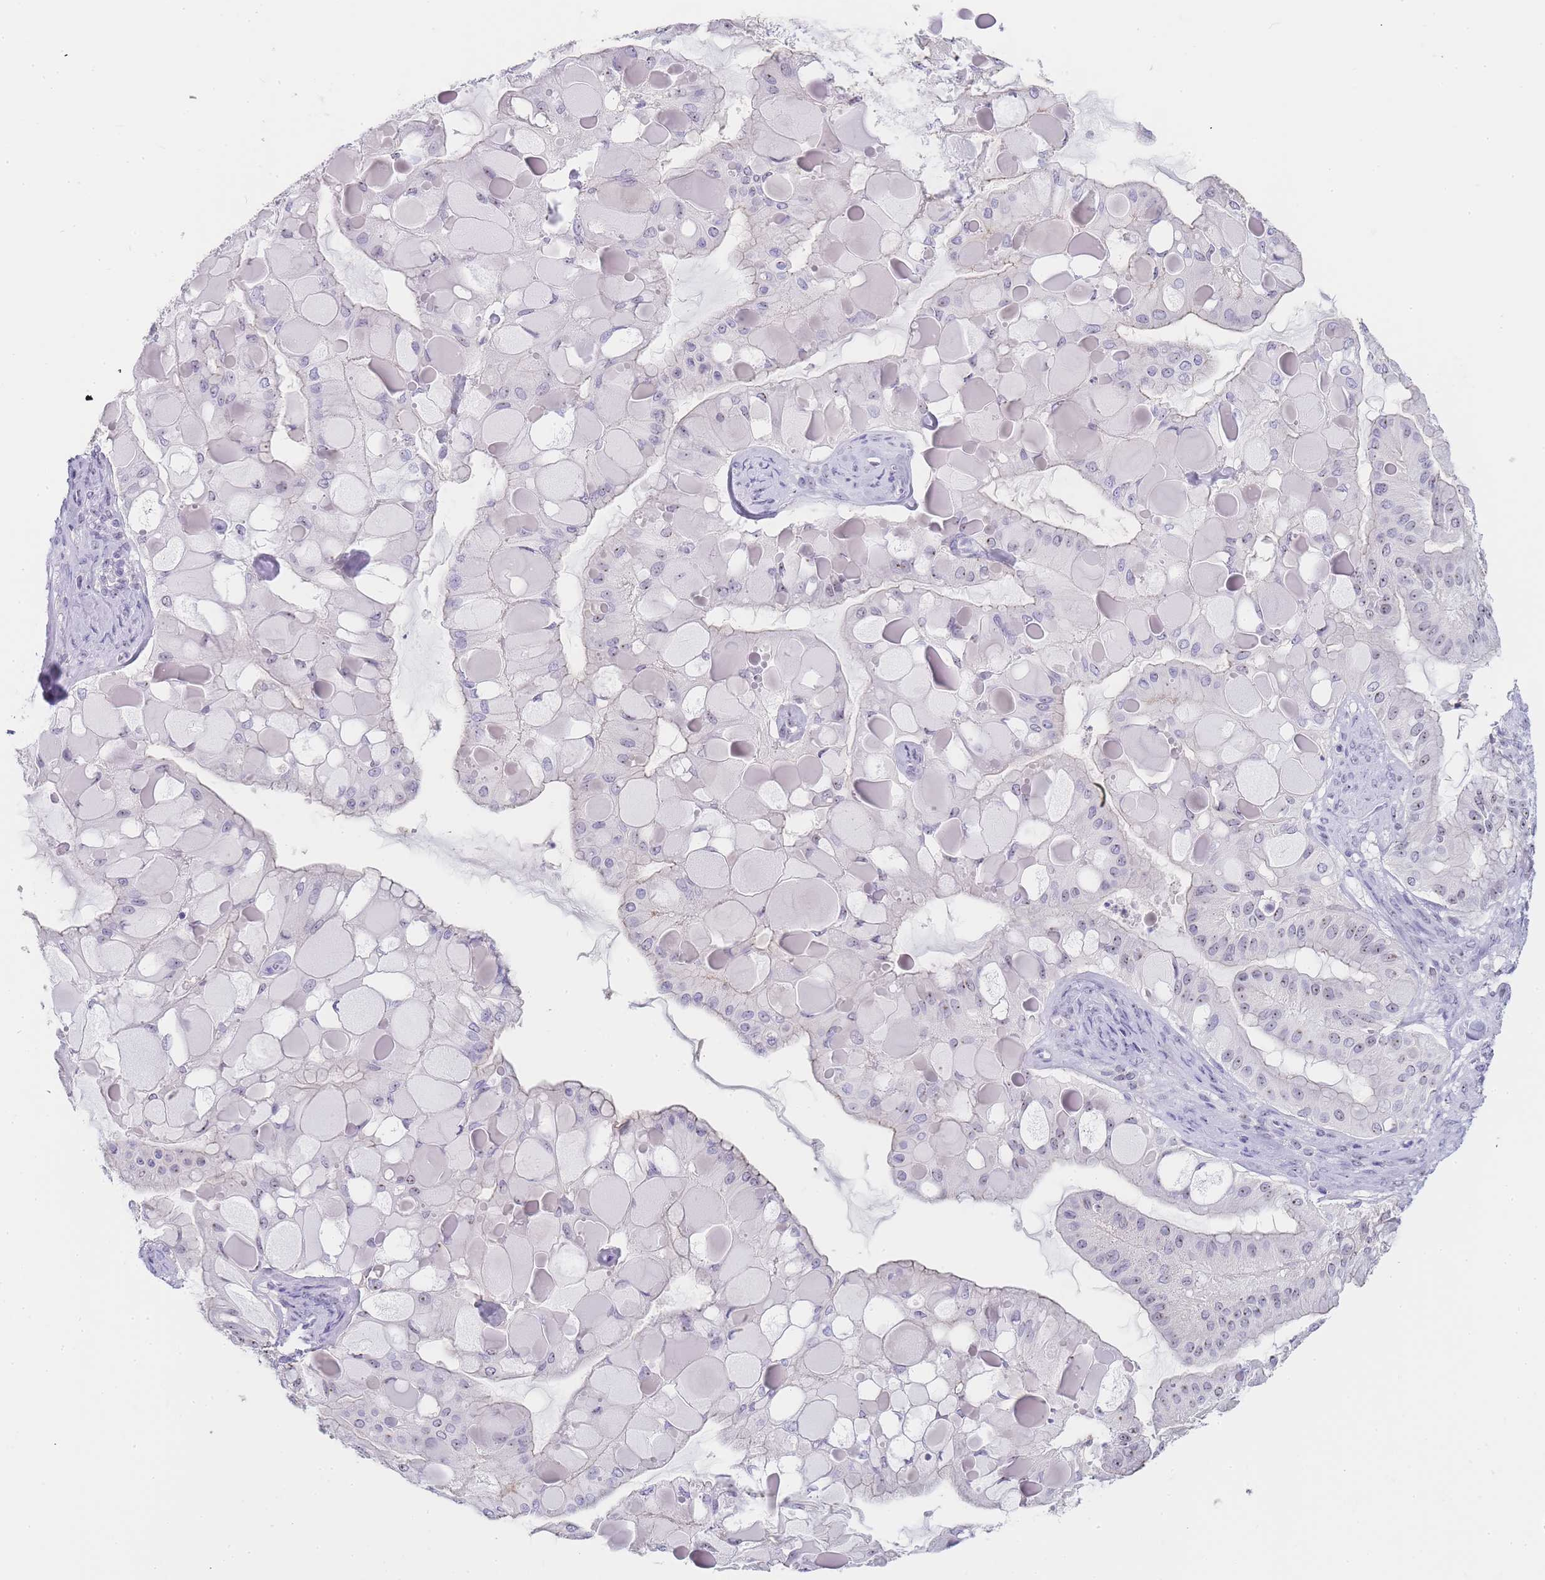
{"staining": {"intensity": "moderate", "quantity": "25%-75%", "location": "nuclear"}, "tissue": "ovarian cancer", "cell_type": "Tumor cells", "image_type": "cancer", "snomed": [{"axis": "morphology", "description": "Cystadenocarcinoma, mucinous, NOS"}, {"axis": "topography", "description": "Ovary"}], "caption": "Immunohistochemistry (IHC) micrograph of ovarian mucinous cystadenocarcinoma stained for a protein (brown), which displays medium levels of moderate nuclear positivity in approximately 25%-75% of tumor cells.", "gene": "NOP14", "patient": {"sex": "female", "age": 61}}